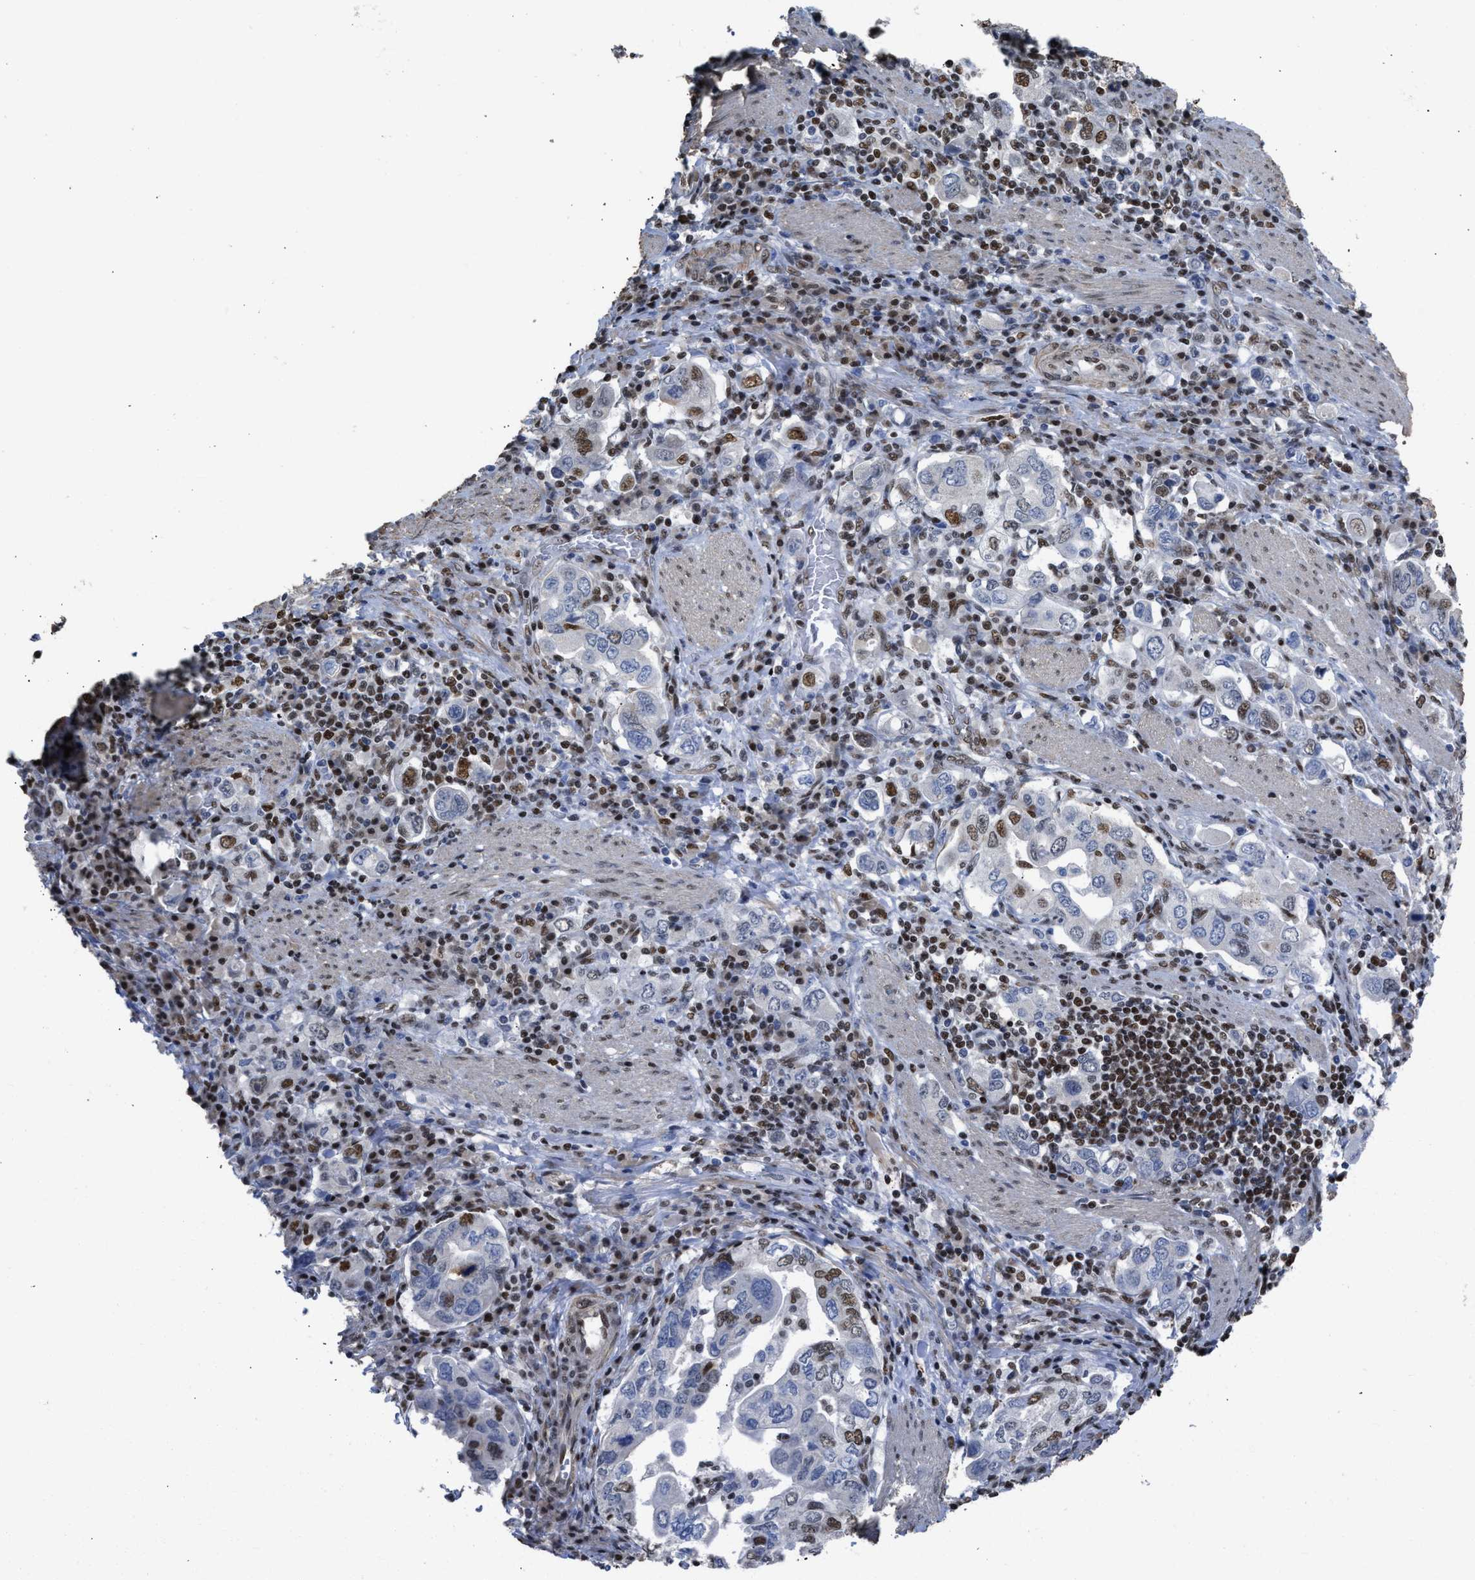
{"staining": {"intensity": "moderate", "quantity": "25%-75%", "location": "nuclear"}, "tissue": "stomach cancer", "cell_type": "Tumor cells", "image_type": "cancer", "snomed": [{"axis": "morphology", "description": "Adenocarcinoma, NOS"}, {"axis": "topography", "description": "Stomach, upper"}], "caption": "Stomach cancer (adenocarcinoma) tissue displays moderate nuclear positivity in approximately 25%-75% of tumor cells", "gene": "SCAF4", "patient": {"sex": "male", "age": 62}}